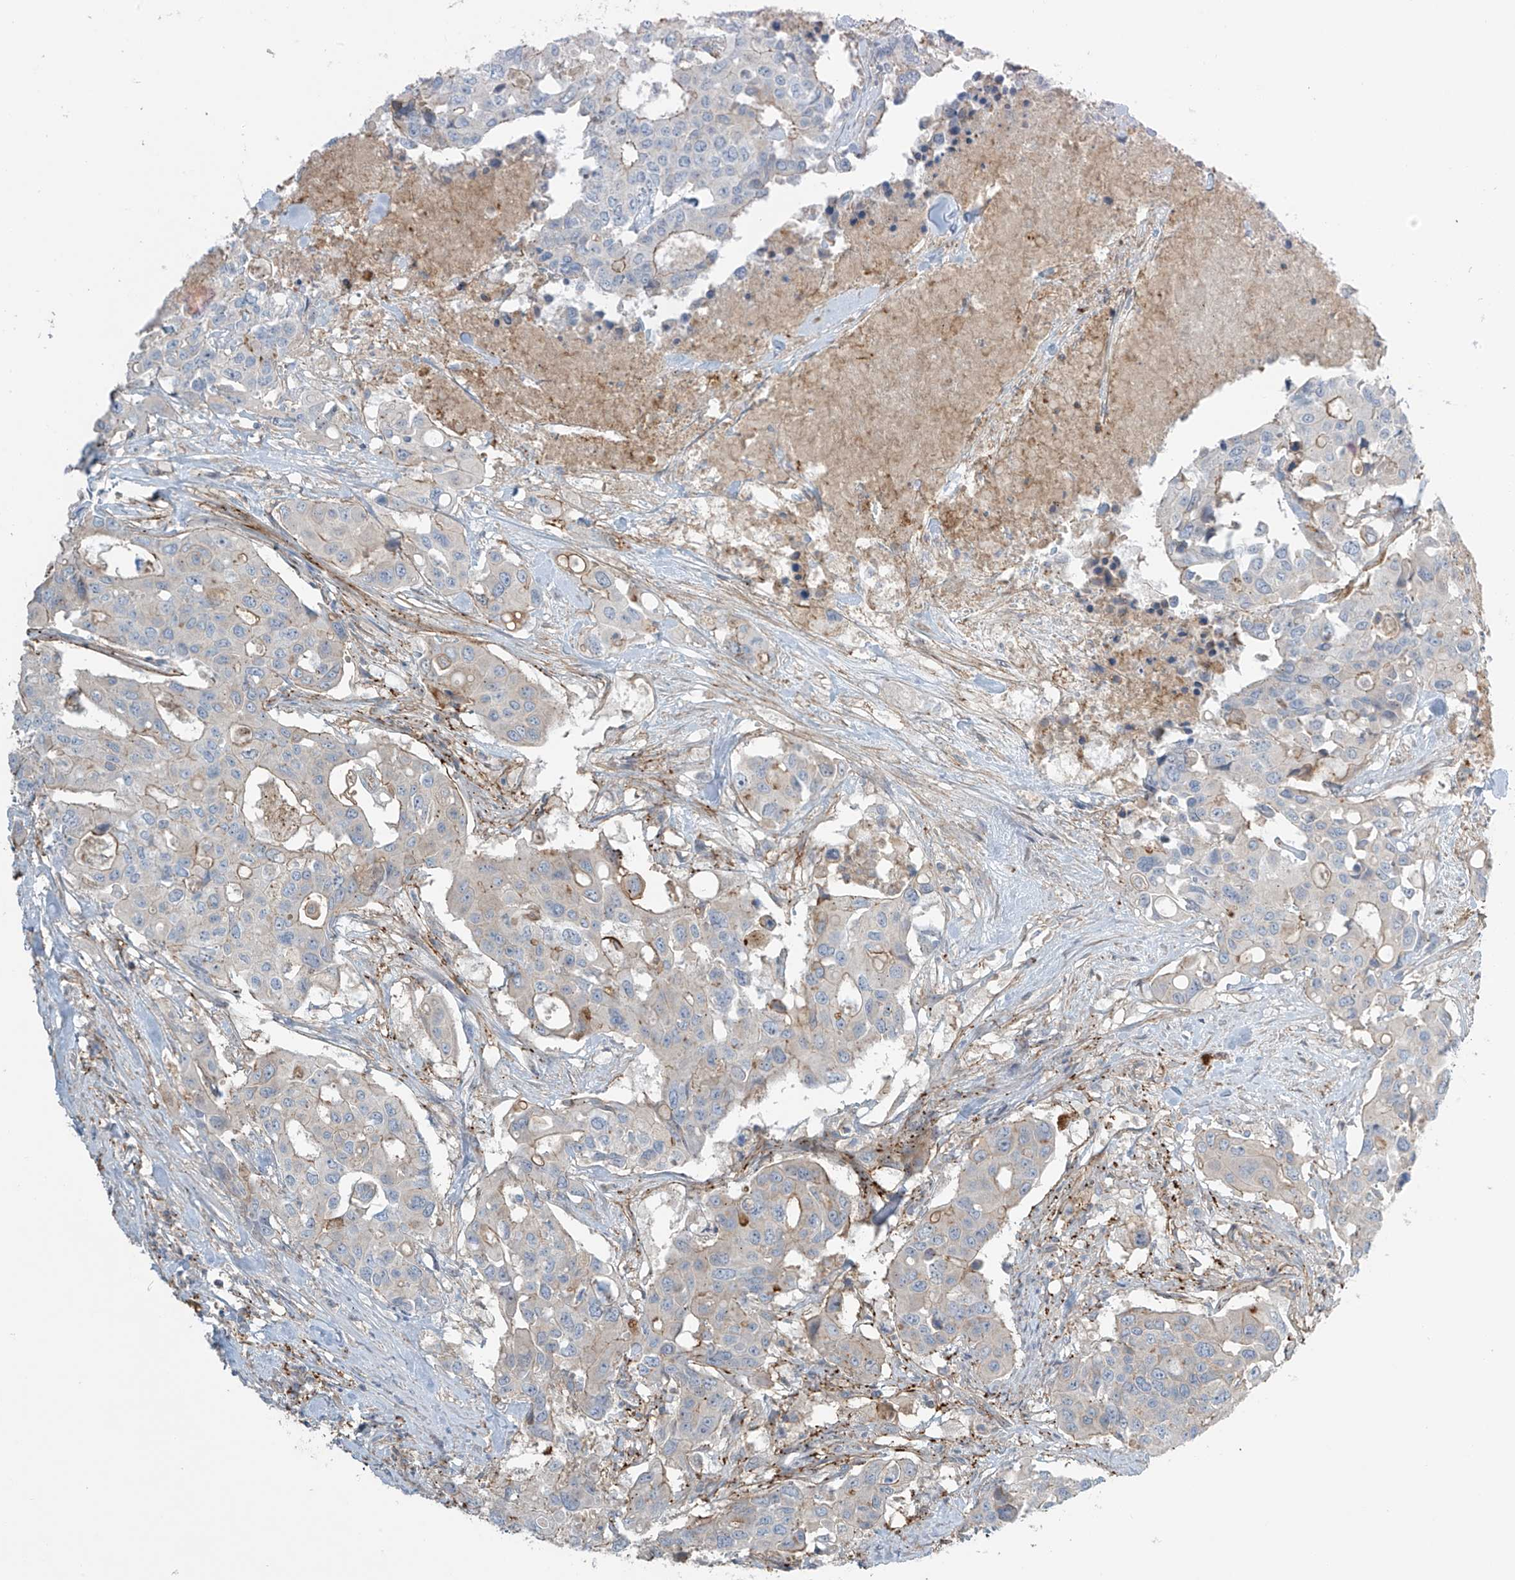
{"staining": {"intensity": "weak", "quantity": "<25%", "location": "cytoplasmic/membranous"}, "tissue": "colorectal cancer", "cell_type": "Tumor cells", "image_type": "cancer", "snomed": [{"axis": "morphology", "description": "Adenocarcinoma, NOS"}, {"axis": "topography", "description": "Colon"}], "caption": "Immunohistochemical staining of human colorectal cancer (adenocarcinoma) exhibits no significant positivity in tumor cells.", "gene": "SLC9A2", "patient": {"sex": "male", "age": 77}}